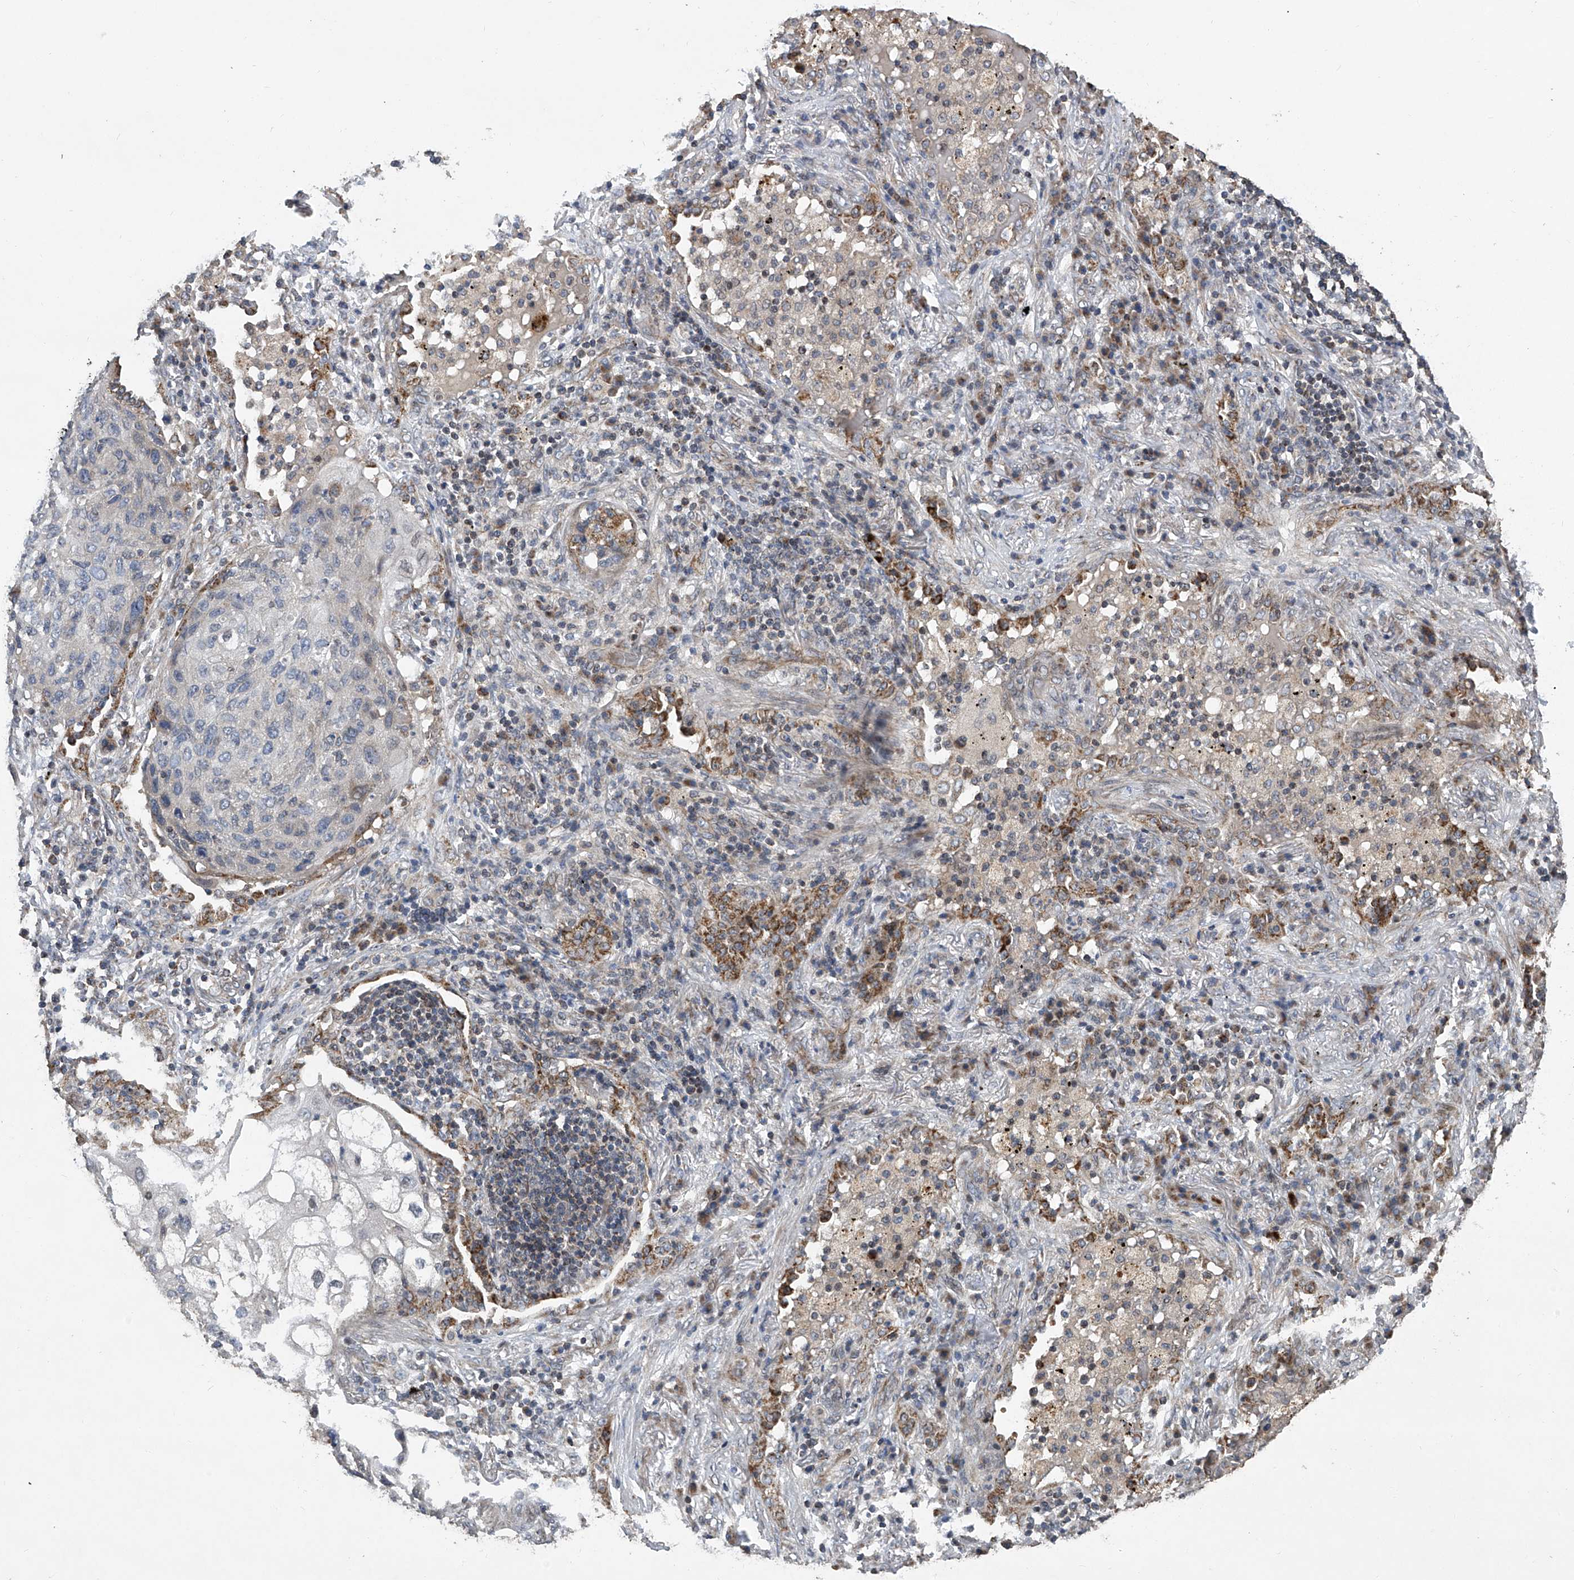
{"staining": {"intensity": "negative", "quantity": "none", "location": "none"}, "tissue": "lung cancer", "cell_type": "Tumor cells", "image_type": "cancer", "snomed": [{"axis": "morphology", "description": "Squamous cell carcinoma, NOS"}, {"axis": "topography", "description": "Lung"}], "caption": "A photomicrograph of squamous cell carcinoma (lung) stained for a protein displays no brown staining in tumor cells. The staining was performed using DAB to visualize the protein expression in brown, while the nuclei were stained in blue with hematoxylin (Magnification: 20x).", "gene": "BCKDHB", "patient": {"sex": "female", "age": 63}}